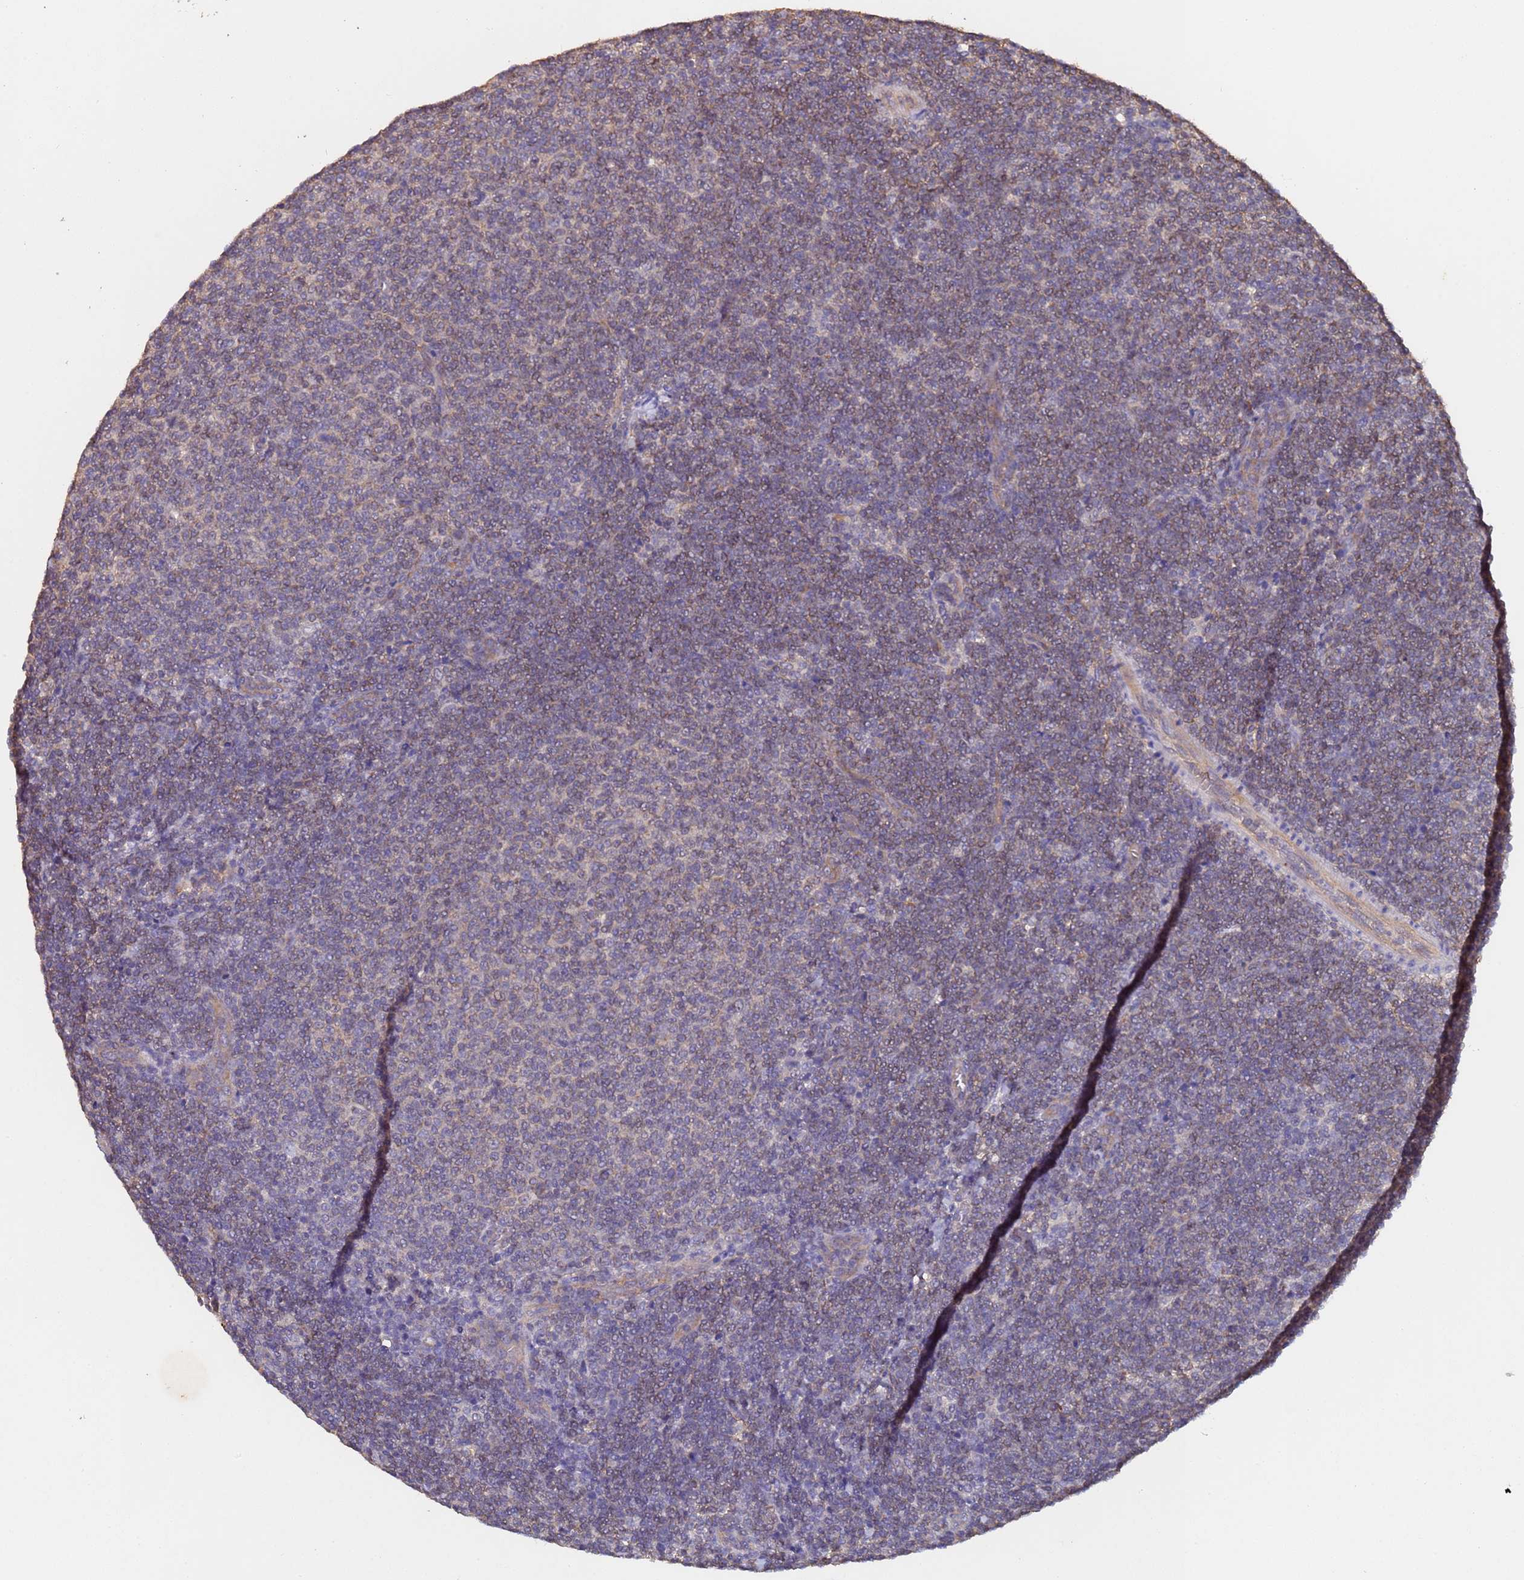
{"staining": {"intensity": "weak", "quantity": "<25%", "location": "cytoplasmic/membranous"}, "tissue": "lymphoma", "cell_type": "Tumor cells", "image_type": "cancer", "snomed": [{"axis": "morphology", "description": "Malignant lymphoma, non-Hodgkin's type, Low grade"}, {"axis": "topography", "description": "Lymph node"}], "caption": "Image shows no protein staining in tumor cells of lymphoma tissue.", "gene": "MTX3", "patient": {"sex": "male", "age": 66}}